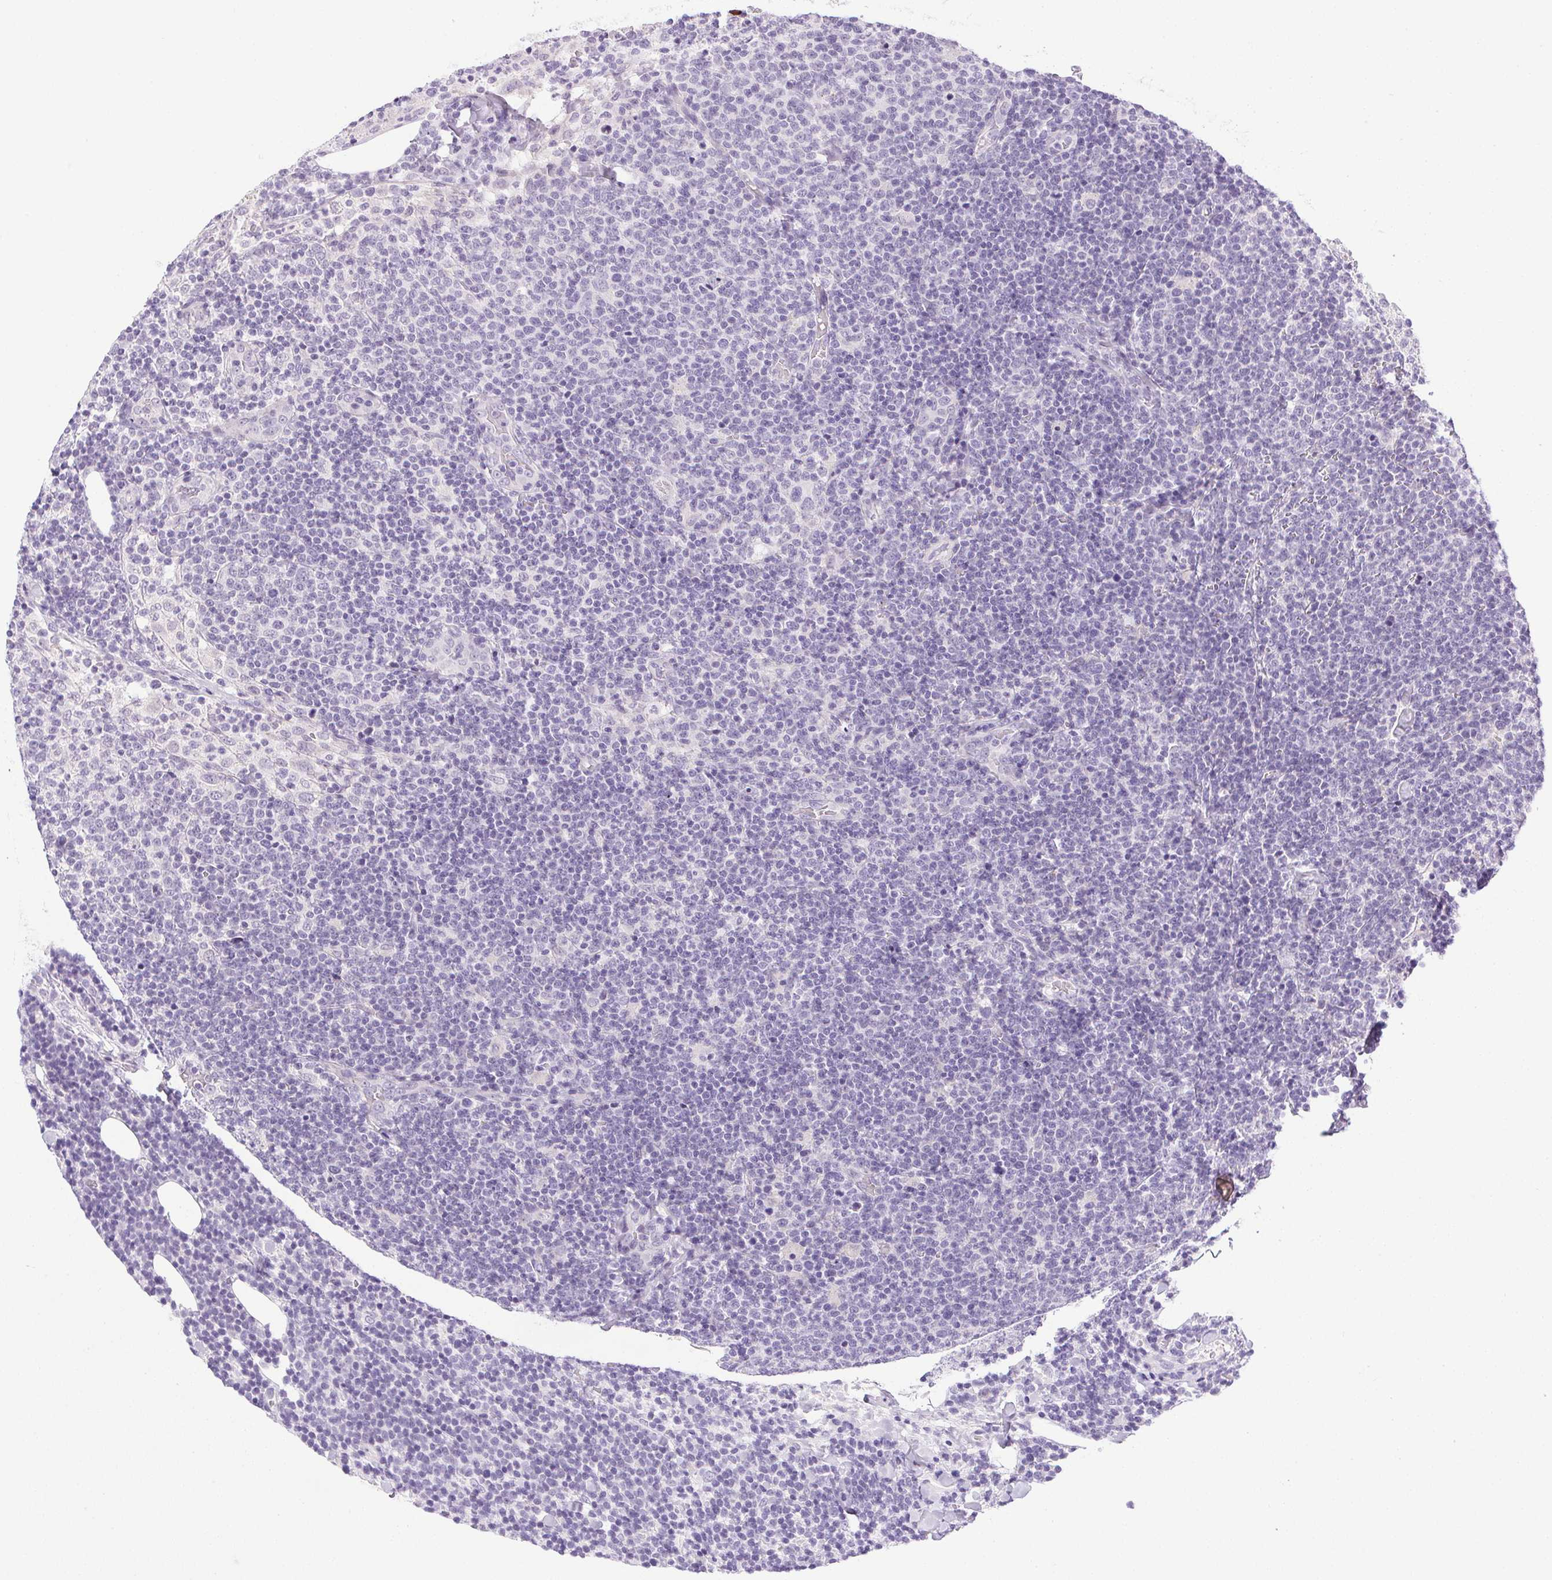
{"staining": {"intensity": "negative", "quantity": "none", "location": "none"}, "tissue": "lymphoma", "cell_type": "Tumor cells", "image_type": "cancer", "snomed": [{"axis": "morphology", "description": "Malignant lymphoma, non-Hodgkin's type, High grade"}, {"axis": "topography", "description": "Lymph node"}], "caption": "The histopathology image exhibits no significant positivity in tumor cells of high-grade malignant lymphoma, non-Hodgkin's type.", "gene": "PRL", "patient": {"sex": "male", "age": 61}}